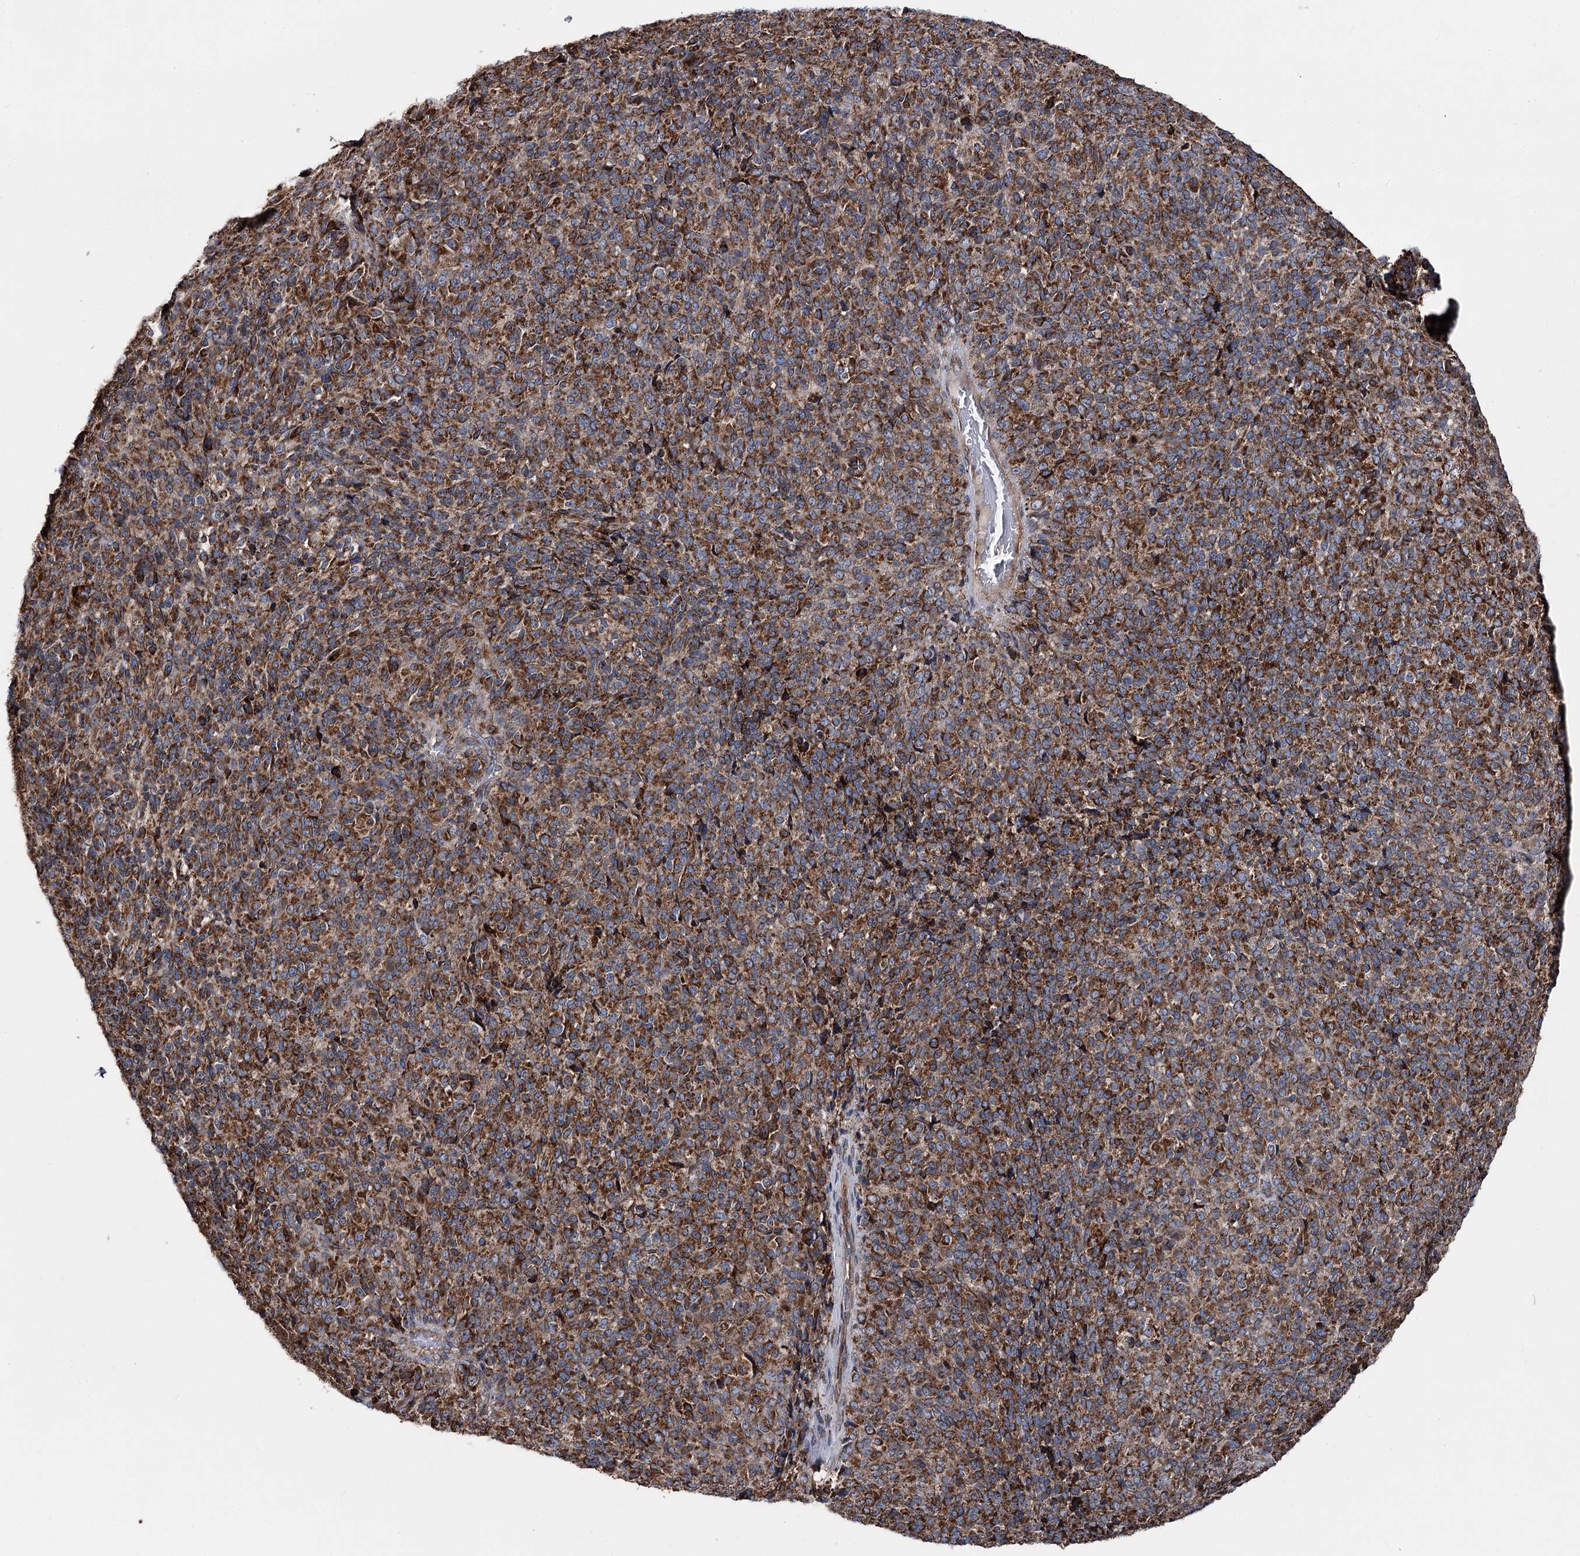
{"staining": {"intensity": "strong", "quantity": ">75%", "location": "cytoplasmic/membranous"}, "tissue": "melanoma", "cell_type": "Tumor cells", "image_type": "cancer", "snomed": [{"axis": "morphology", "description": "Malignant melanoma, Metastatic site"}, {"axis": "topography", "description": "Brain"}], "caption": "IHC of human malignant melanoma (metastatic site) demonstrates high levels of strong cytoplasmic/membranous staining in about >75% of tumor cells.", "gene": "MSANTD2", "patient": {"sex": "female", "age": 56}}